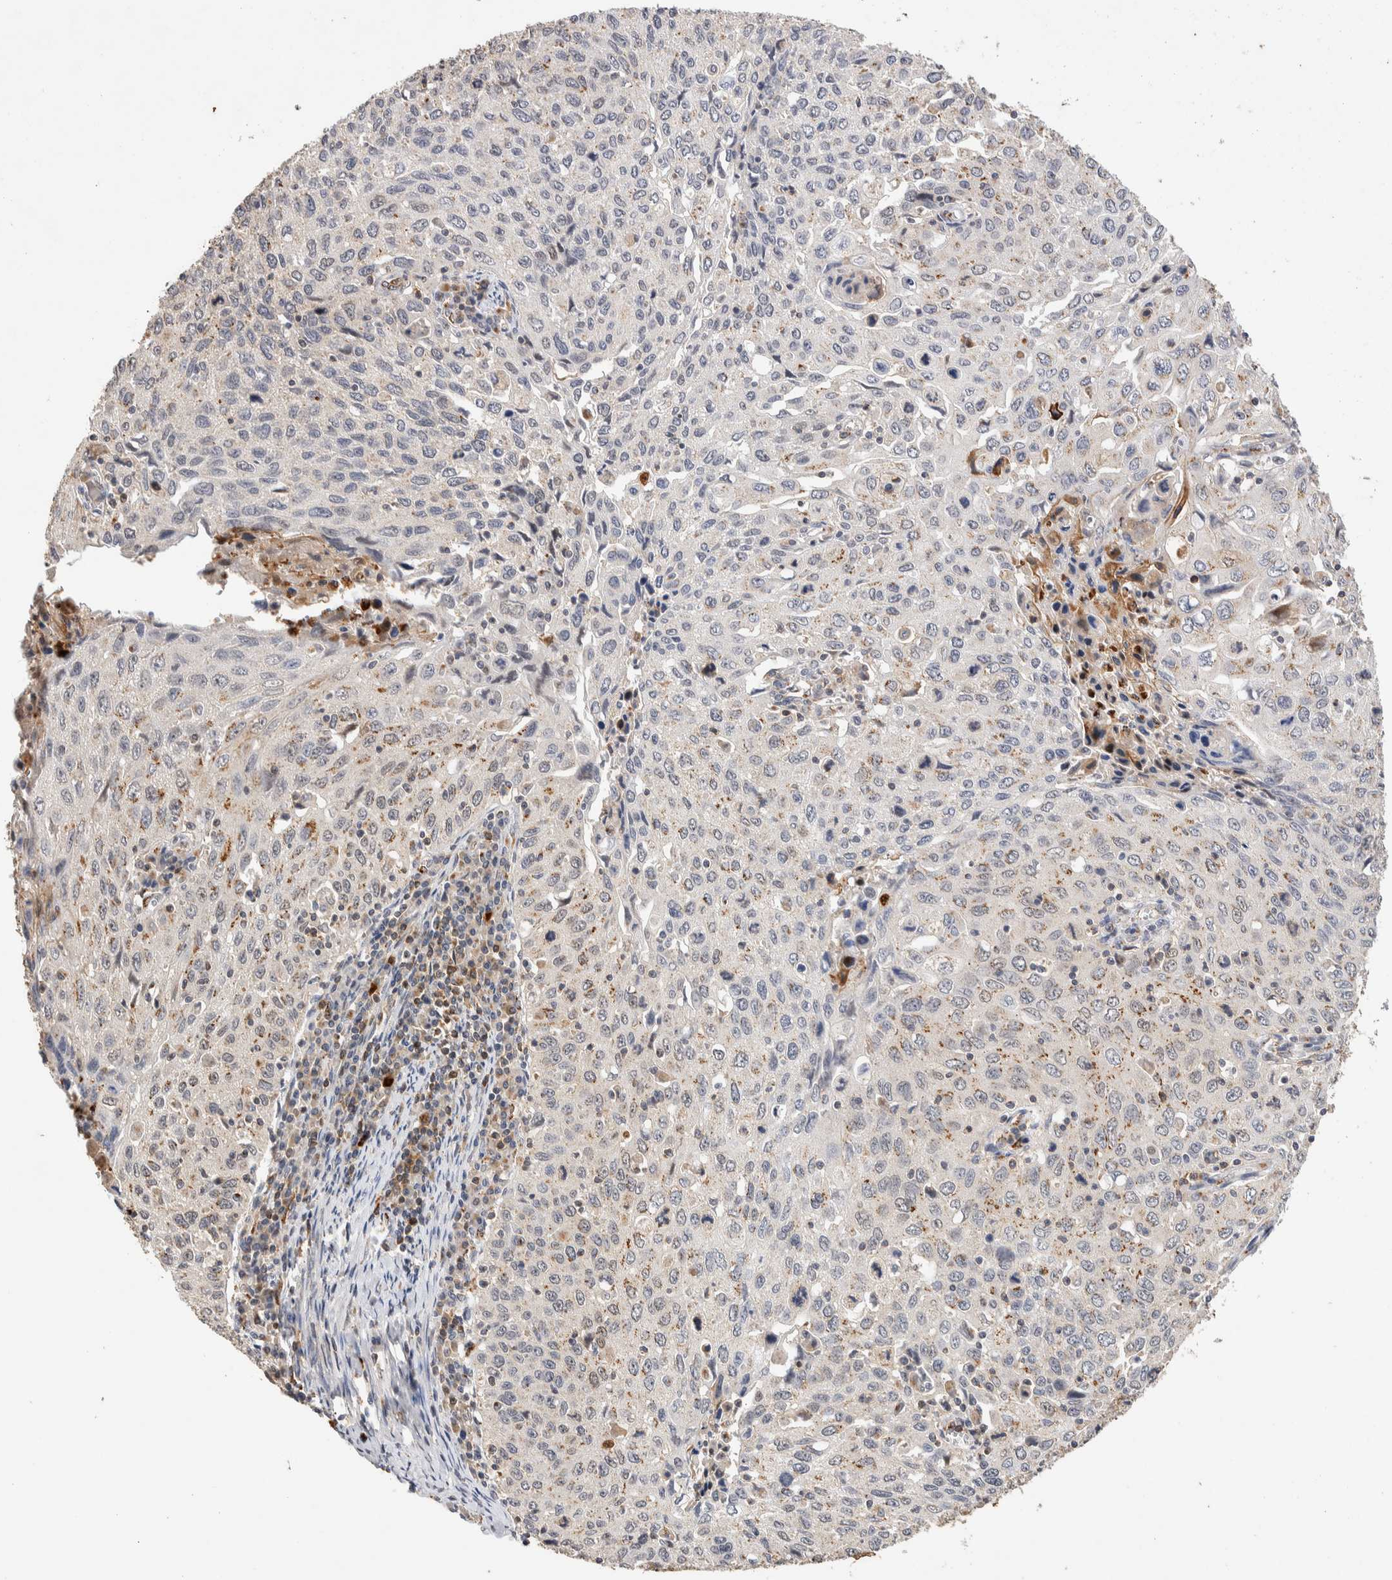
{"staining": {"intensity": "weak", "quantity": "<25%", "location": "cytoplasmic/membranous"}, "tissue": "cervical cancer", "cell_type": "Tumor cells", "image_type": "cancer", "snomed": [{"axis": "morphology", "description": "Squamous cell carcinoma, NOS"}, {"axis": "topography", "description": "Cervix"}], "caption": "This is an IHC micrograph of human squamous cell carcinoma (cervical). There is no staining in tumor cells.", "gene": "NSMAF", "patient": {"sex": "female", "age": 53}}